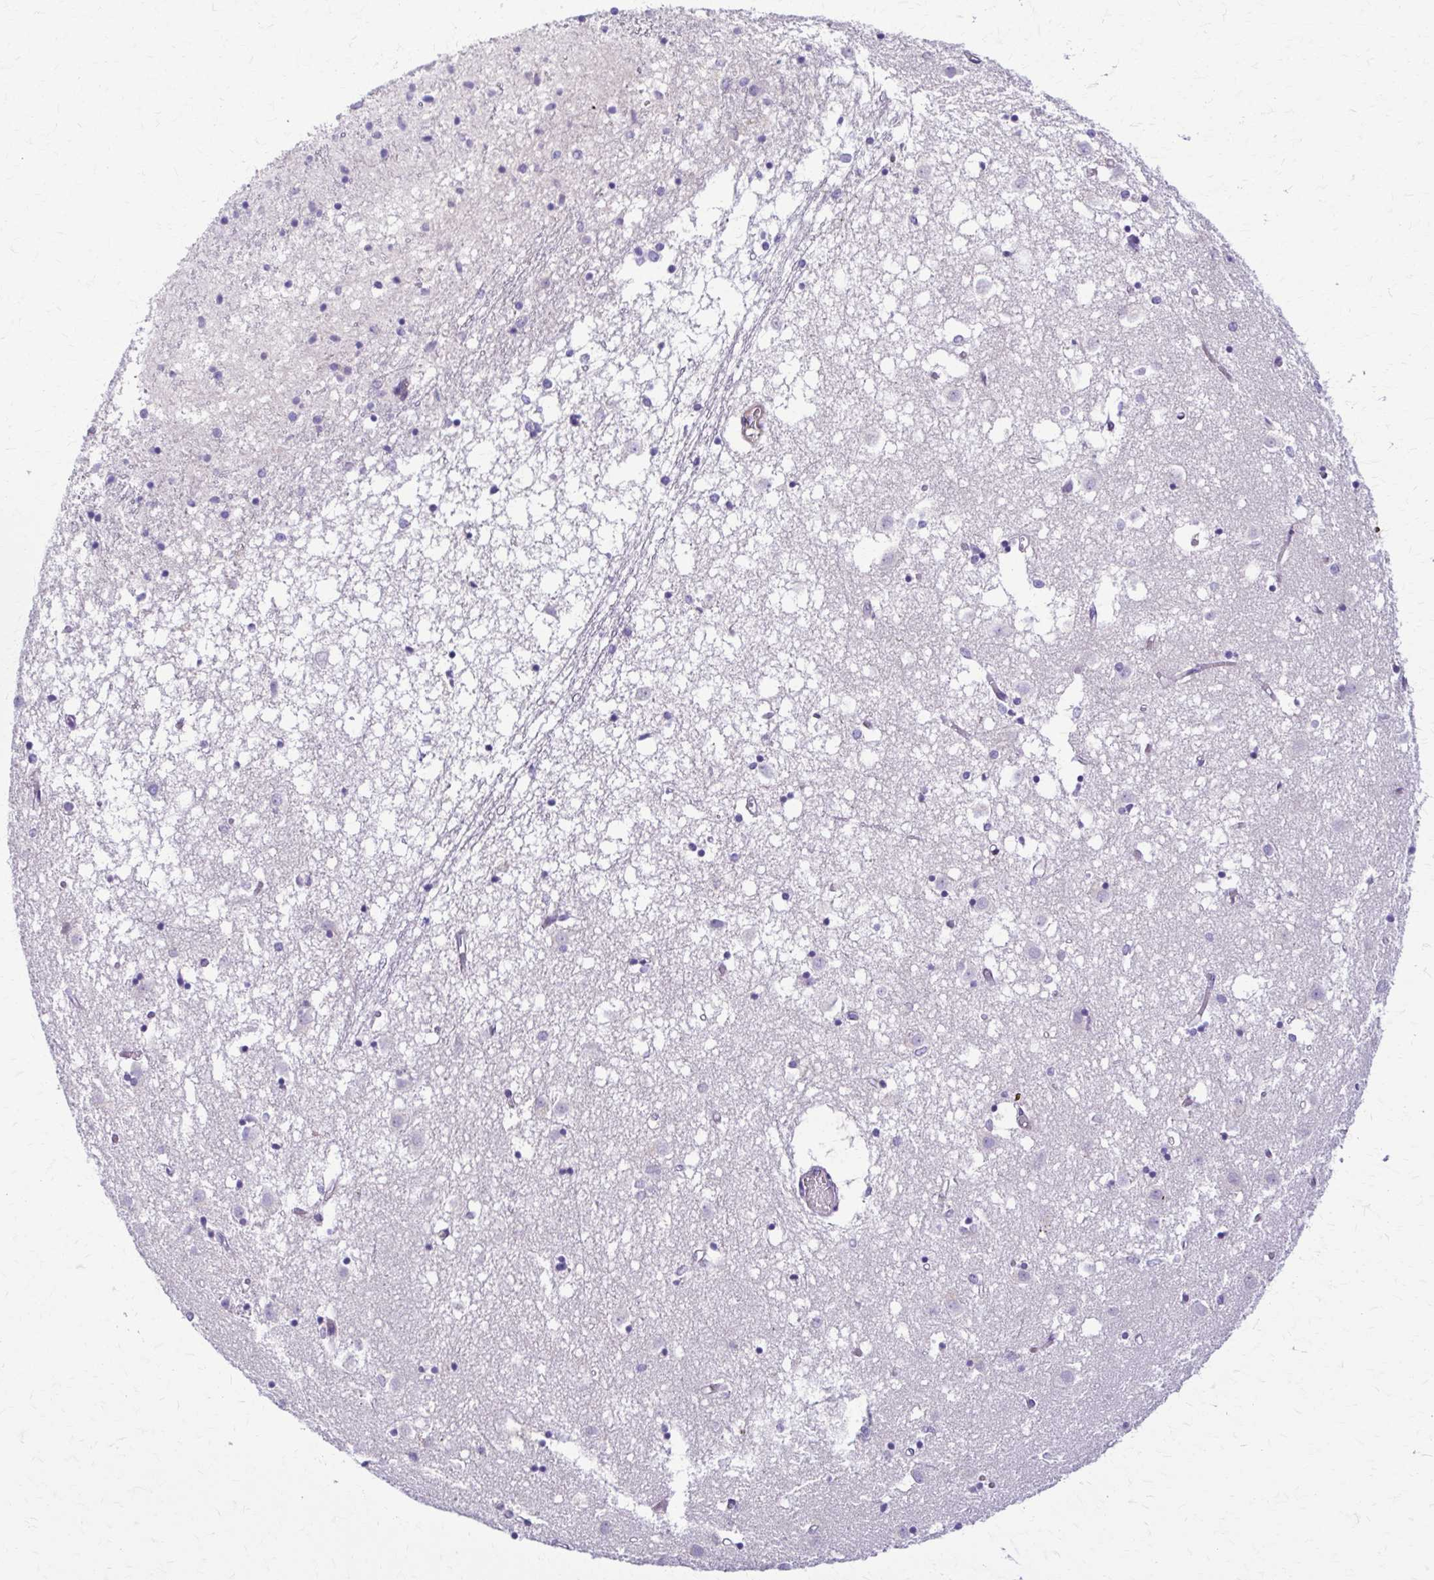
{"staining": {"intensity": "negative", "quantity": "none", "location": "none"}, "tissue": "caudate", "cell_type": "Glial cells", "image_type": "normal", "snomed": [{"axis": "morphology", "description": "Normal tissue, NOS"}, {"axis": "topography", "description": "Lateral ventricle wall"}], "caption": "Immunohistochemistry (IHC) of benign human caudate shows no staining in glial cells.", "gene": "DSP", "patient": {"sex": "male", "age": 70}}